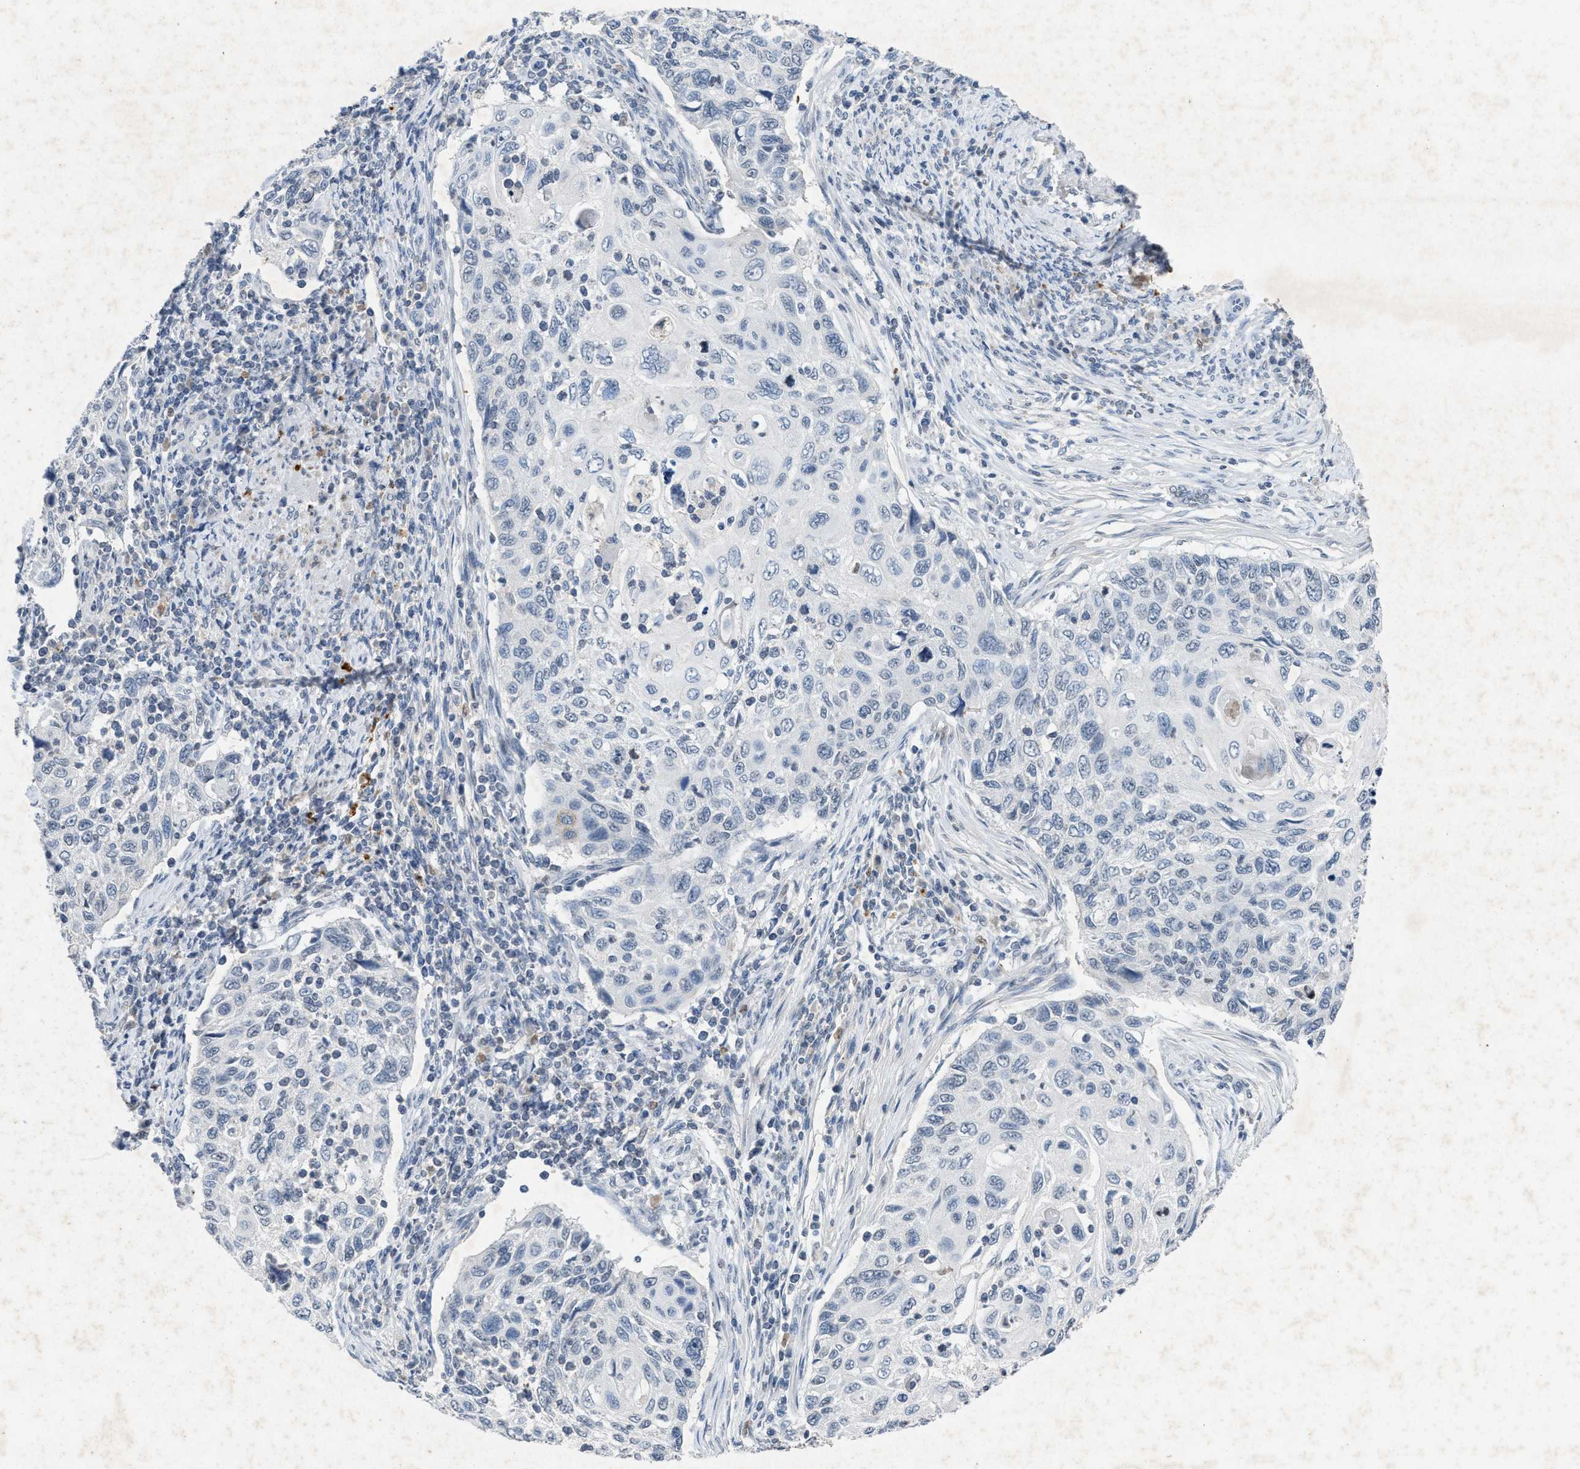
{"staining": {"intensity": "negative", "quantity": "none", "location": "none"}, "tissue": "cervical cancer", "cell_type": "Tumor cells", "image_type": "cancer", "snomed": [{"axis": "morphology", "description": "Squamous cell carcinoma, NOS"}, {"axis": "topography", "description": "Cervix"}], "caption": "Tumor cells show no significant protein positivity in squamous cell carcinoma (cervical).", "gene": "SLC5A5", "patient": {"sex": "female", "age": 70}}